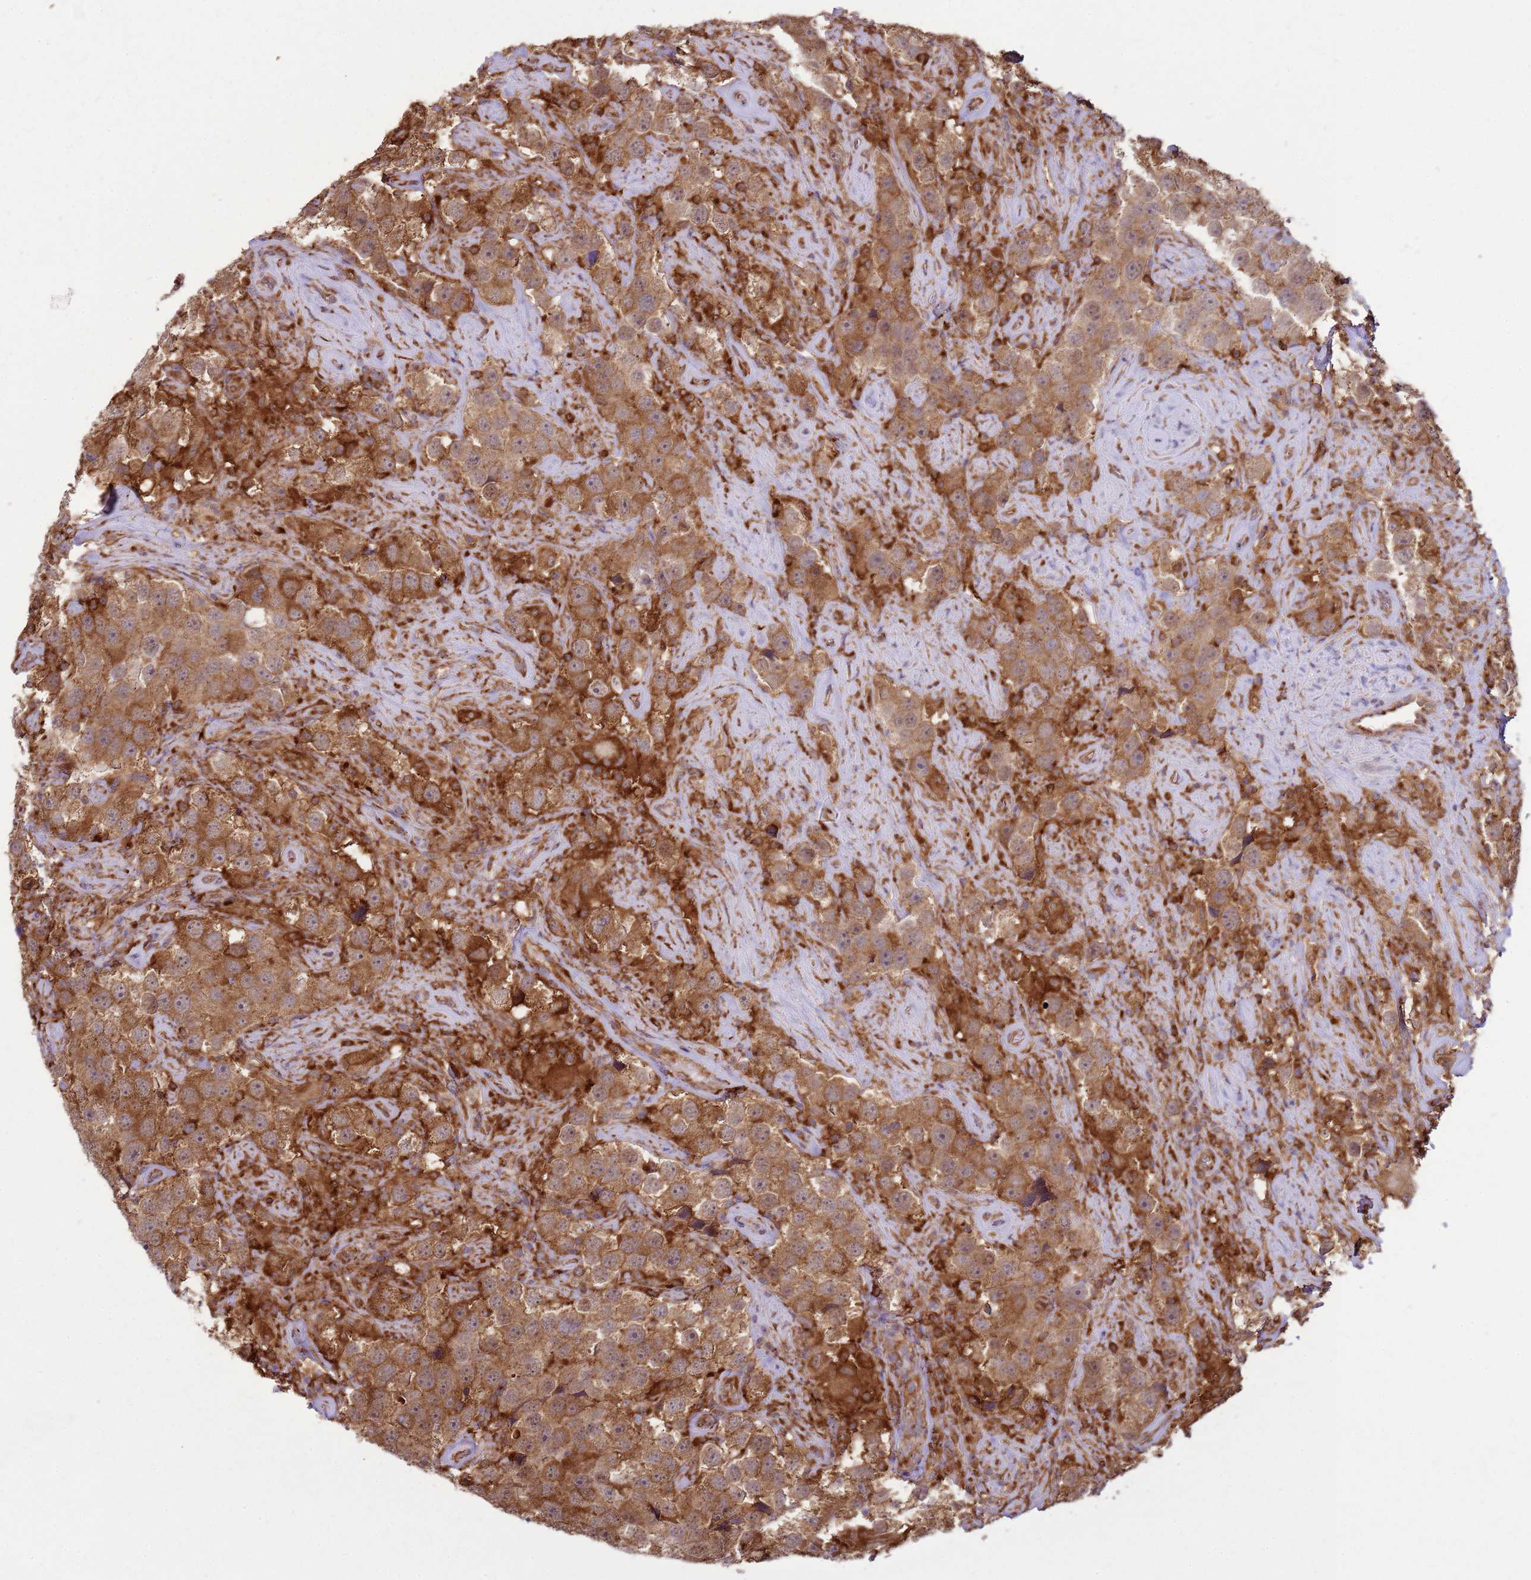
{"staining": {"intensity": "strong", "quantity": ">75%", "location": "cytoplasmic/membranous"}, "tissue": "testis cancer", "cell_type": "Tumor cells", "image_type": "cancer", "snomed": [{"axis": "morphology", "description": "Seminoma, NOS"}, {"axis": "topography", "description": "Testis"}], "caption": "Tumor cells demonstrate high levels of strong cytoplasmic/membranous staining in approximately >75% of cells in human testis cancer (seminoma). (Brightfield microscopy of DAB IHC at high magnification).", "gene": "GABRE", "patient": {"sex": "male", "age": 49}}